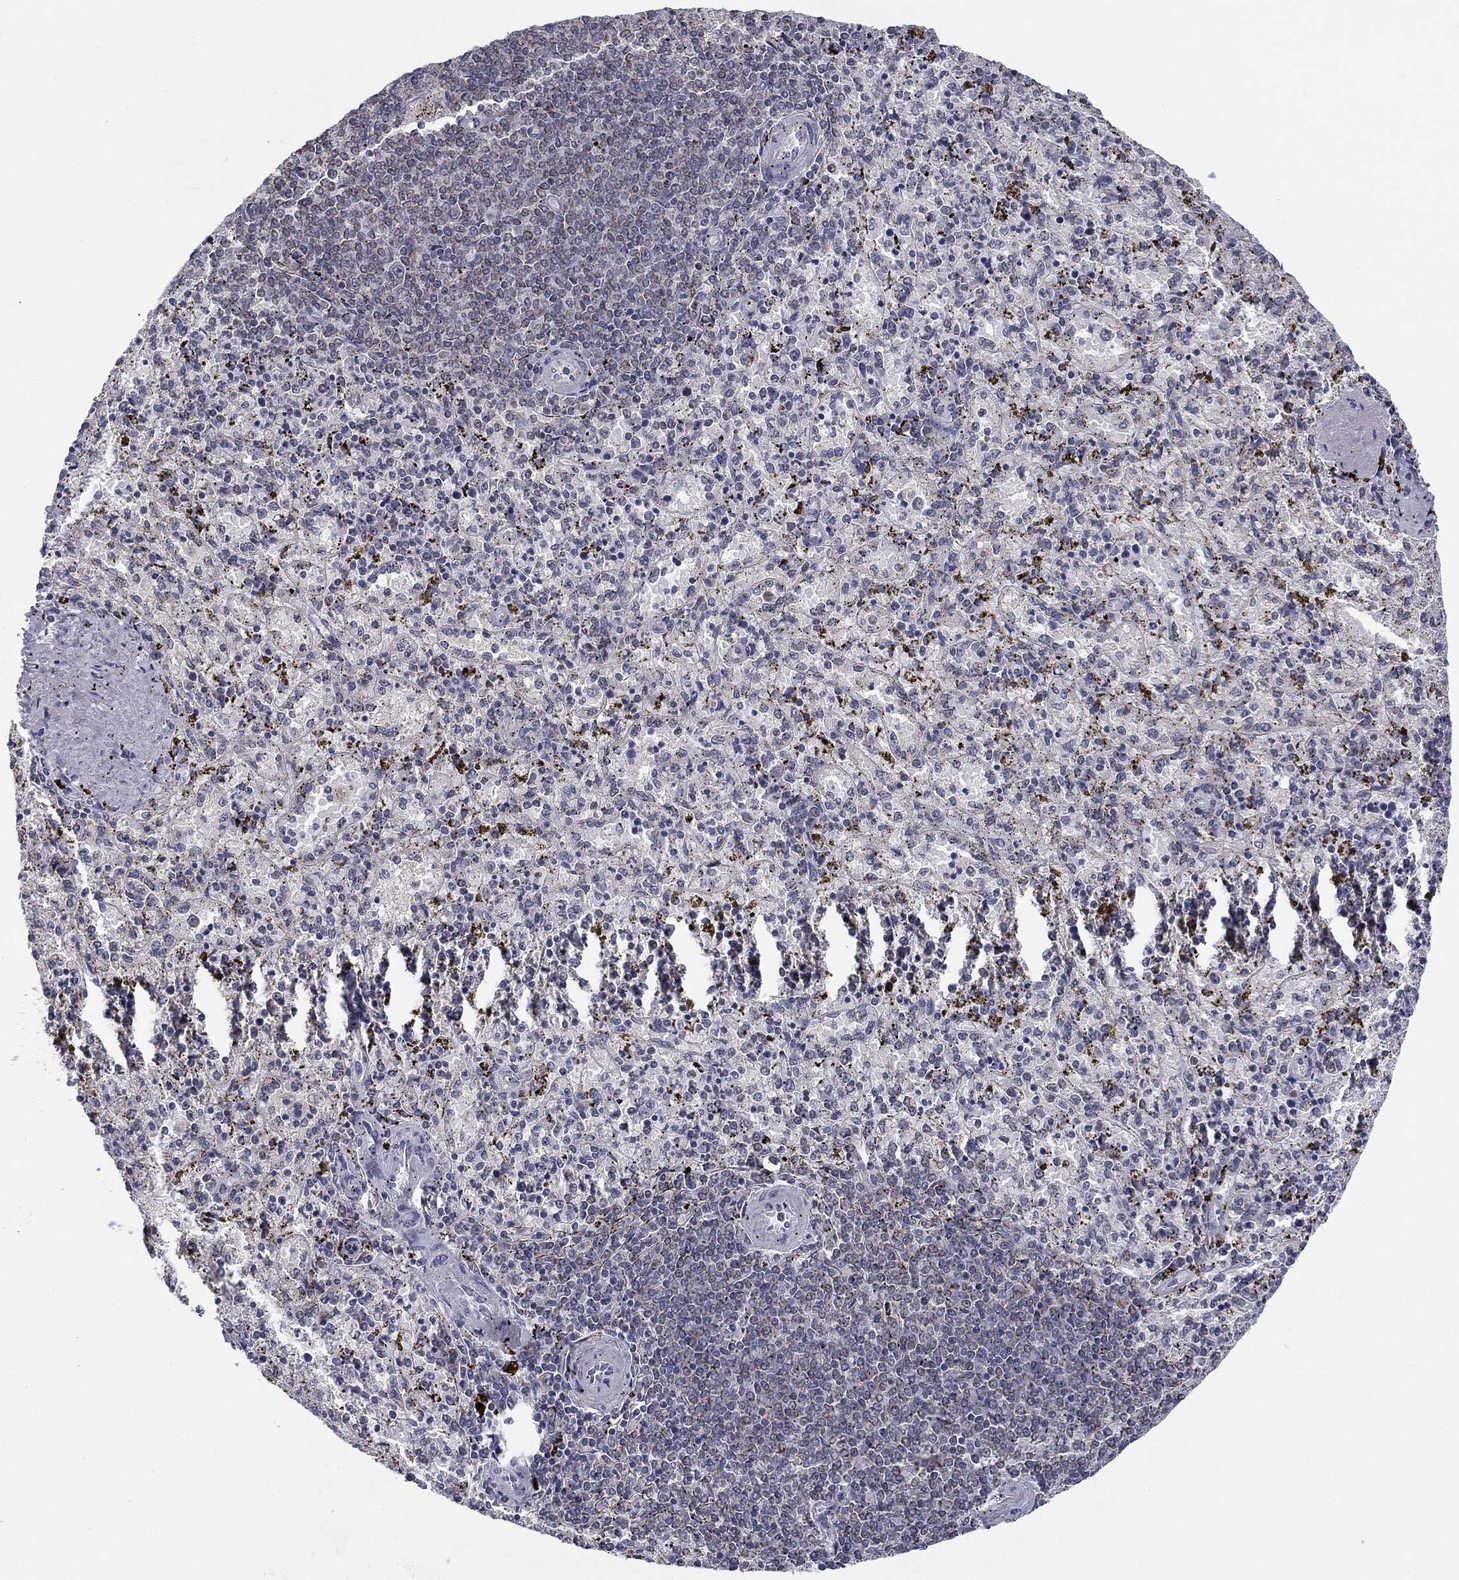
{"staining": {"intensity": "negative", "quantity": "none", "location": "none"}, "tissue": "spleen", "cell_type": "Cells in red pulp", "image_type": "normal", "snomed": [{"axis": "morphology", "description": "Normal tissue, NOS"}, {"axis": "topography", "description": "Spleen"}], "caption": "IHC histopathology image of unremarkable human spleen stained for a protein (brown), which shows no expression in cells in red pulp.", "gene": "SLC2A9", "patient": {"sex": "female", "age": 50}}